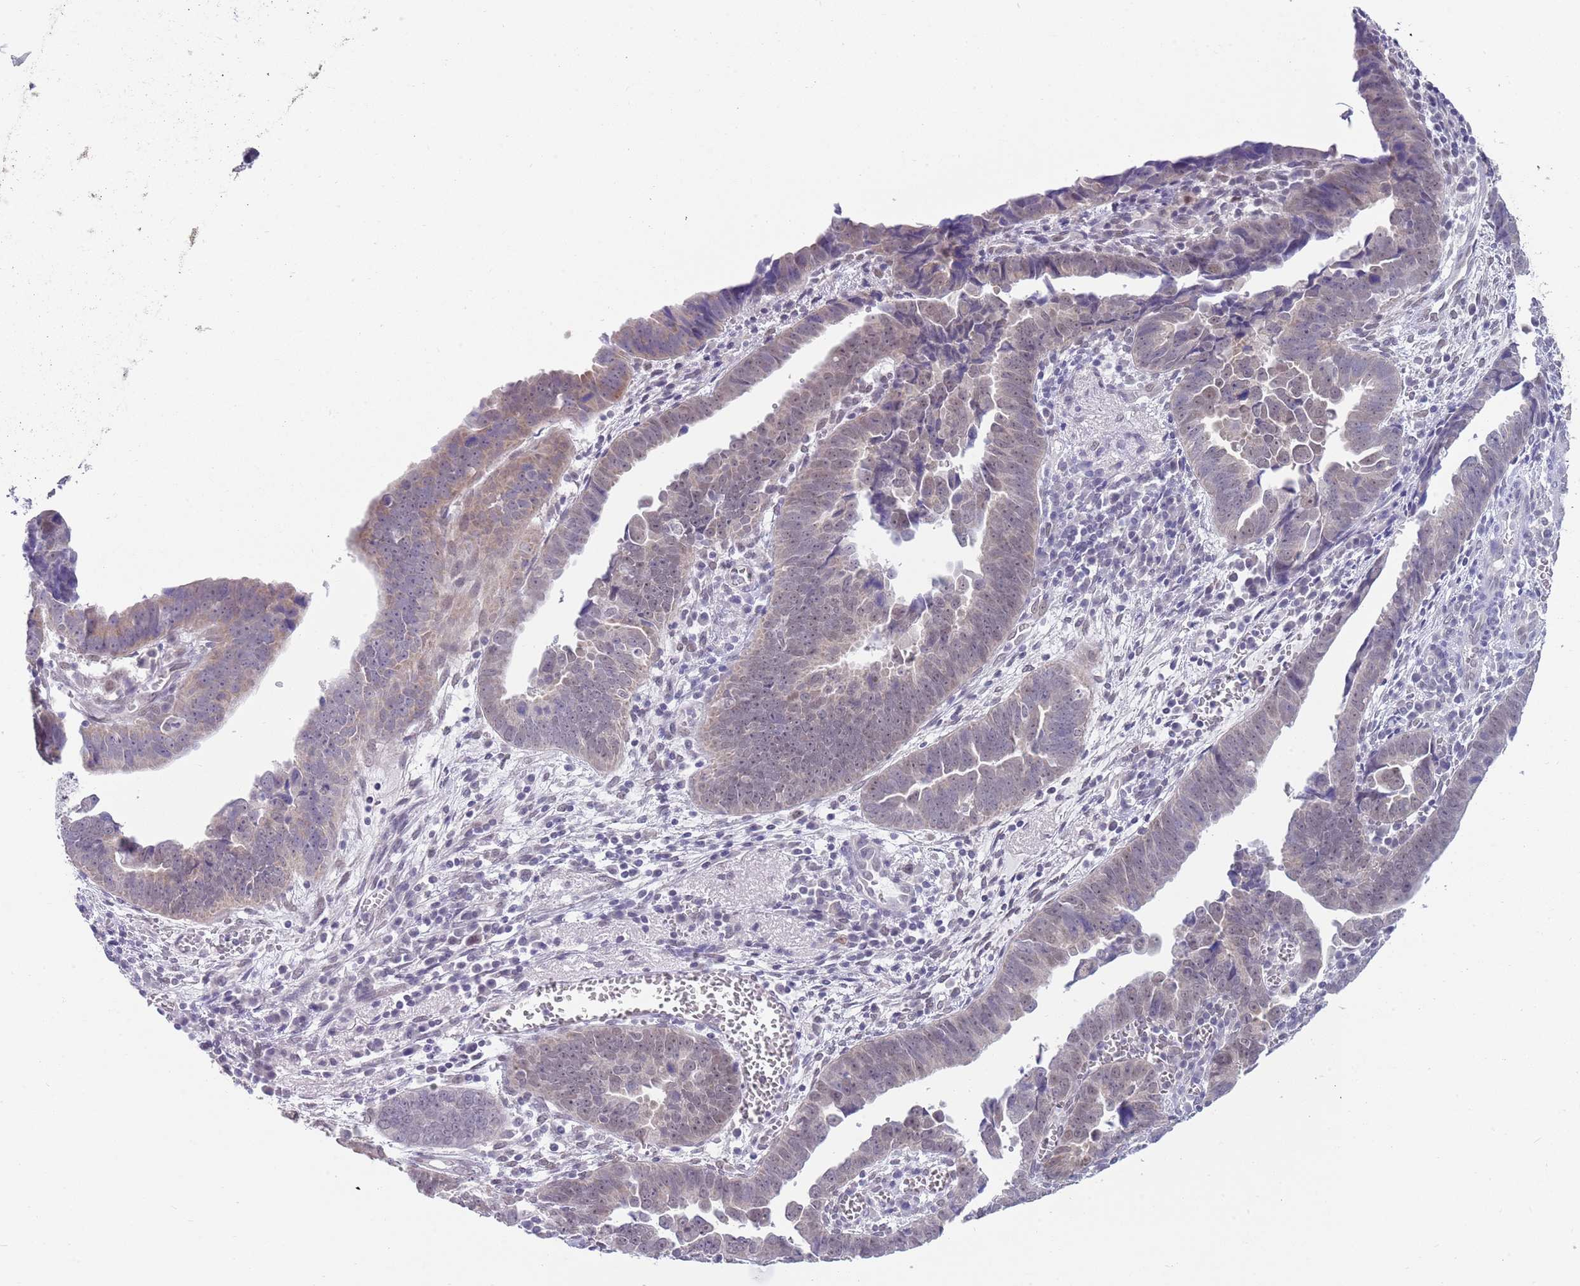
{"staining": {"intensity": "weak", "quantity": "<25%", "location": "cytoplasmic/membranous"}, "tissue": "endometrial cancer", "cell_type": "Tumor cells", "image_type": "cancer", "snomed": [{"axis": "morphology", "description": "Adenocarcinoma, NOS"}, {"axis": "topography", "description": "Endometrium"}], "caption": "The photomicrograph displays no significant positivity in tumor cells of adenocarcinoma (endometrial). Nuclei are stained in blue.", "gene": "SEPHS2", "patient": {"sex": "female", "age": 75}}